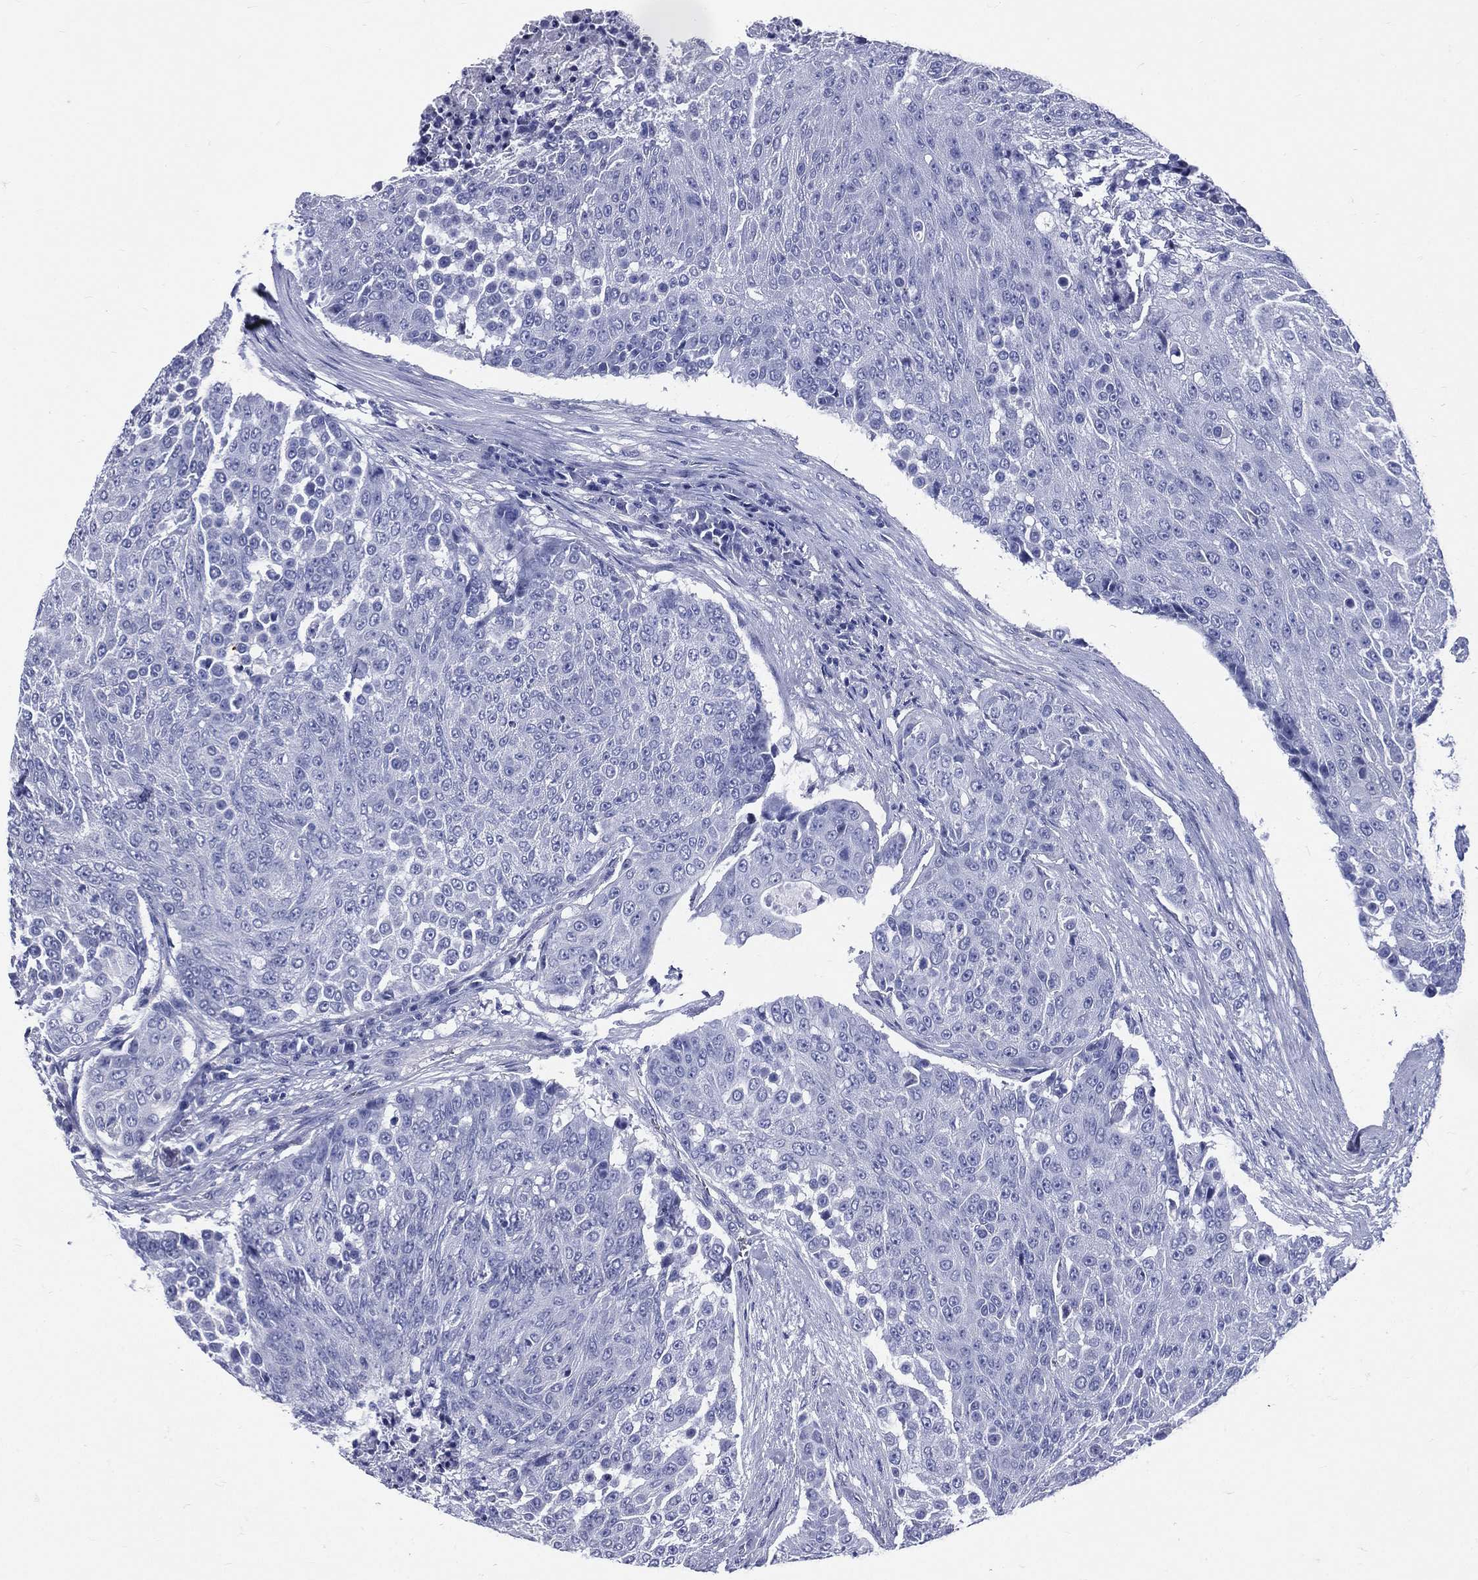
{"staining": {"intensity": "negative", "quantity": "none", "location": "none"}, "tissue": "urothelial cancer", "cell_type": "Tumor cells", "image_type": "cancer", "snomed": [{"axis": "morphology", "description": "Urothelial carcinoma, High grade"}, {"axis": "topography", "description": "Urinary bladder"}], "caption": "Urothelial cancer was stained to show a protein in brown. There is no significant expression in tumor cells.", "gene": "DPYS", "patient": {"sex": "female", "age": 63}}